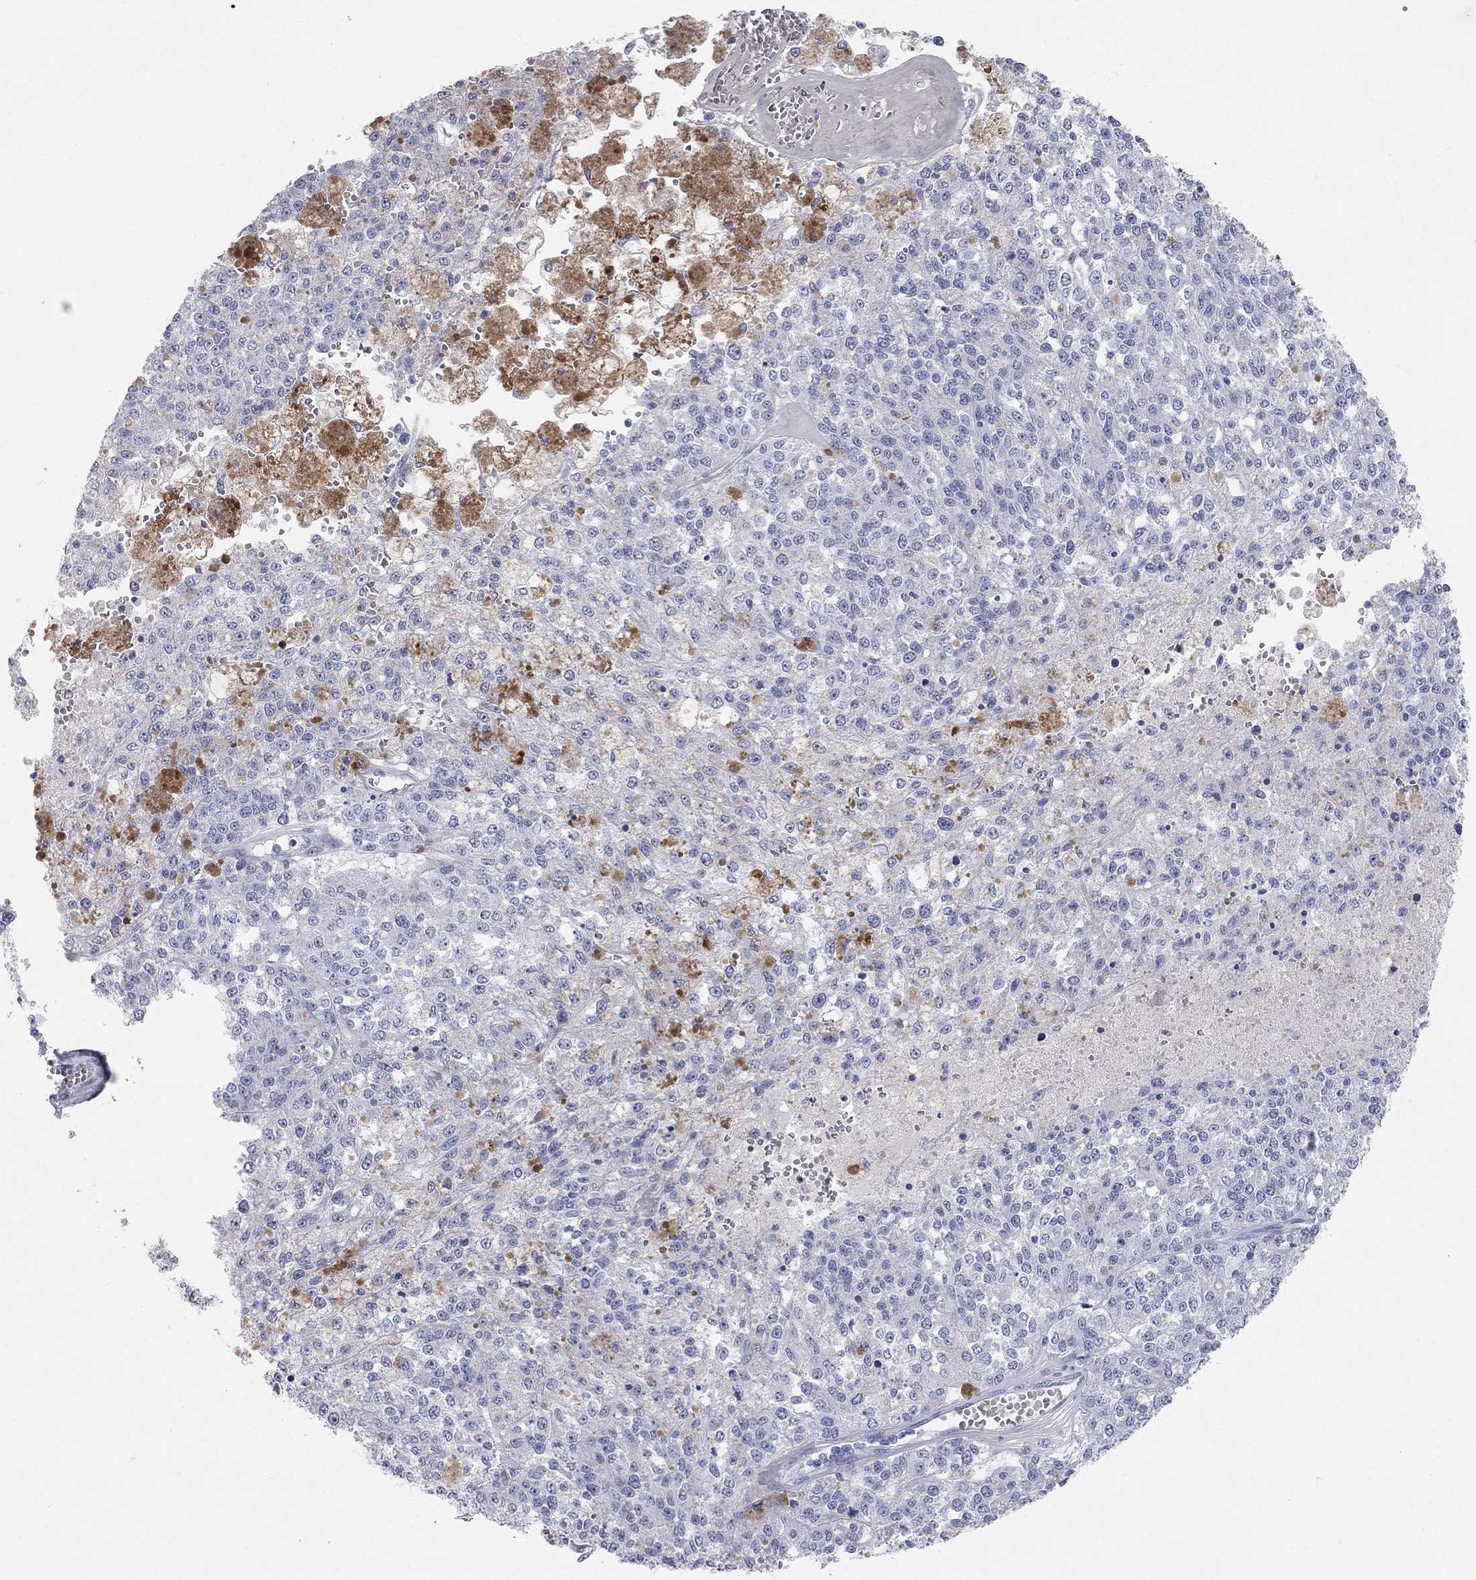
{"staining": {"intensity": "negative", "quantity": "none", "location": "none"}, "tissue": "melanoma", "cell_type": "Tumor cells", "image_type": "cancer", "snomed": [{"axis": "morphology", "description": "Malignant melanoma, Metastatic site"}, {"axis": "topography", "description": "Lymph node"}], "caption": "Melanoma stained for a protein using immunohistochemistry displays no positivity tumor cells.", "gene": "AOX1", "patient": {"sex": "female", "age": 64}}